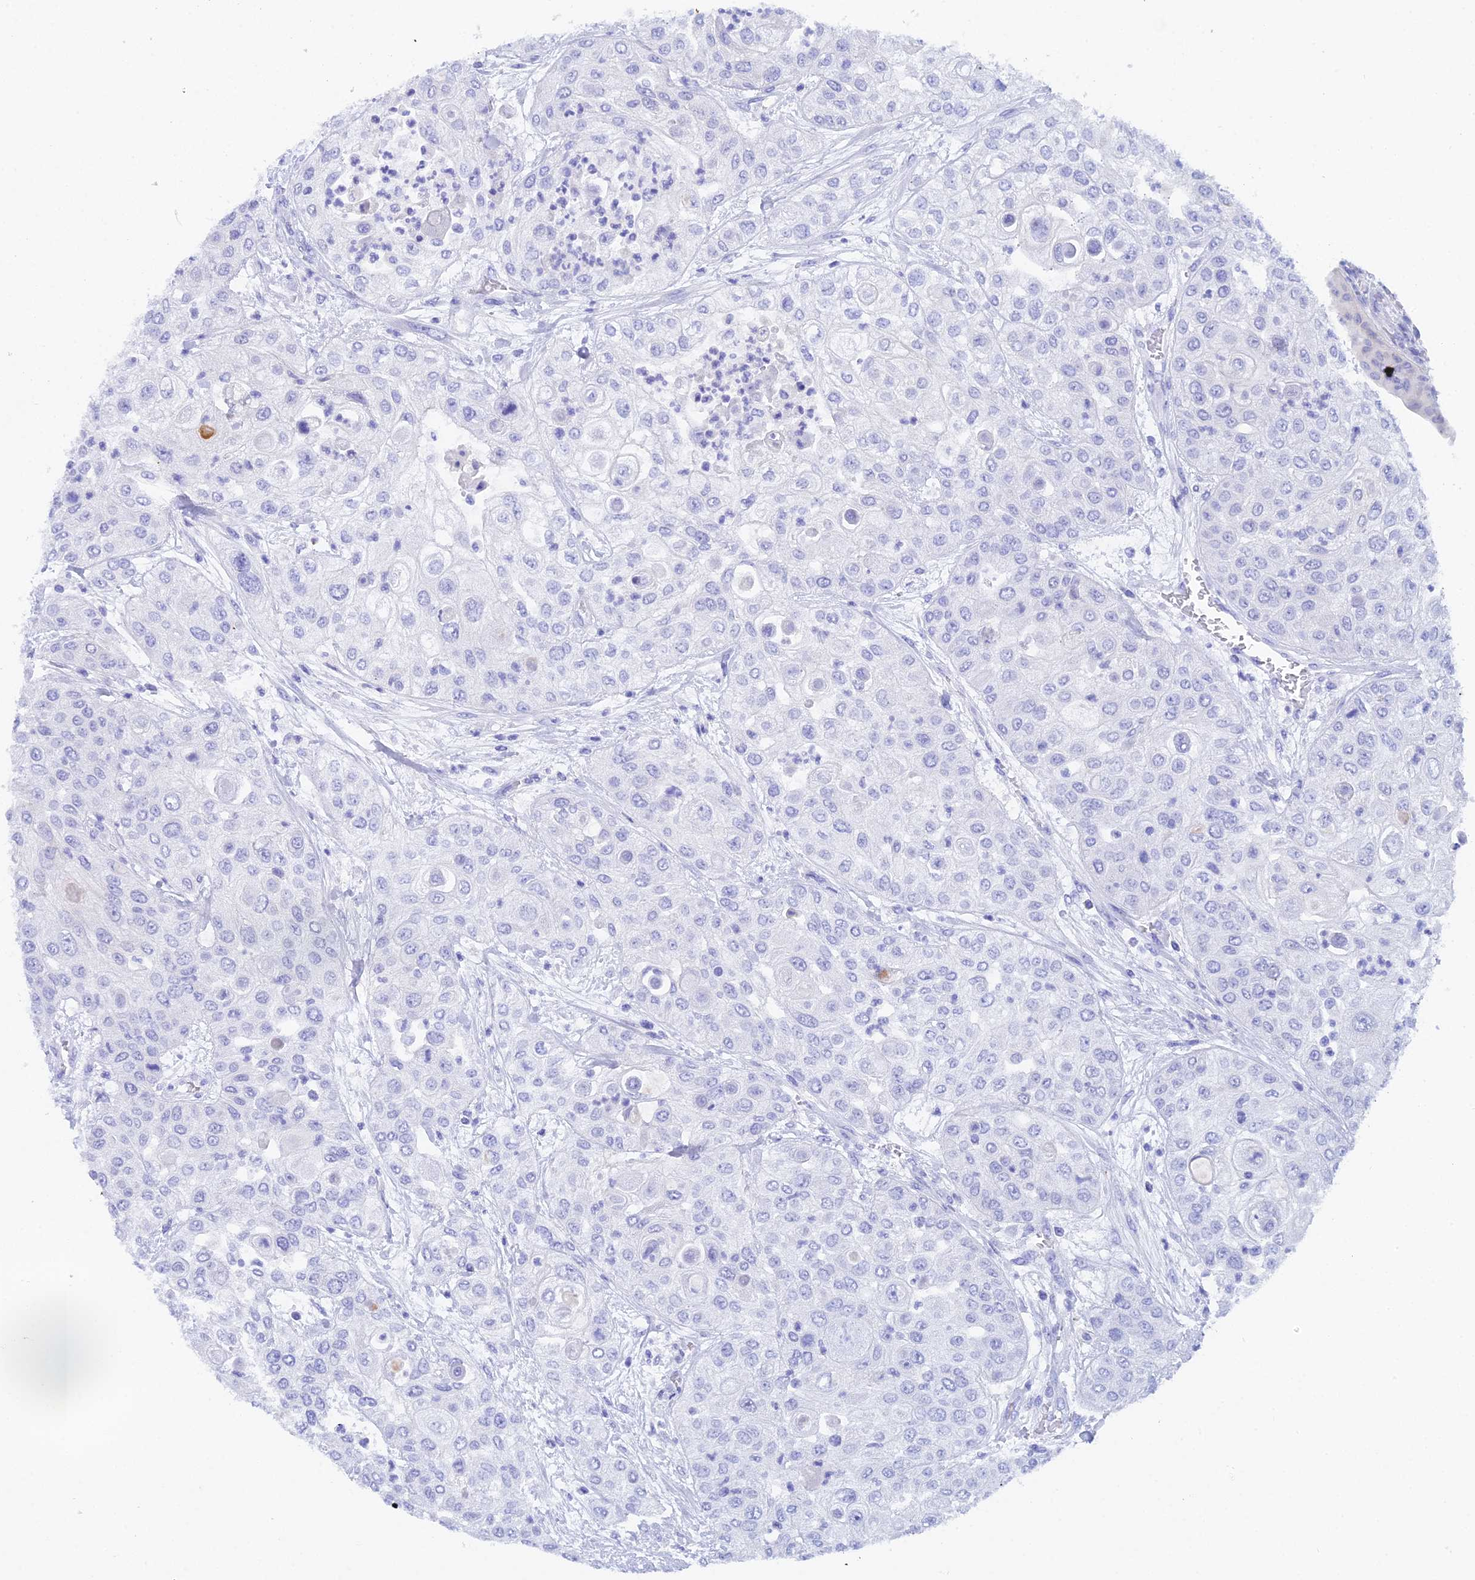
{"staining": {"intensity": "negative", "quantity": "none", "location": "none"}, "tissue": "urothelial cancer", "cell_type": "Tumor cells", "image_type": "cancer", "snomed": [{"axis": "morphology", "description": "Urothelial carcinoma, High grade"}, {"axis": "topography", "description": "Urinary bladder"}], "caption": "This histopathology image is of urothelial cancer stained with IHC to label a protein in brown with the nuclei are counter-stained blue. There is no staining in tumor cells. (DAB immunohistochemistry visualized using brightfield microscopy, high magnification).", "gene": "REG1A", "patient": {"sex": "female", "age": 79}}